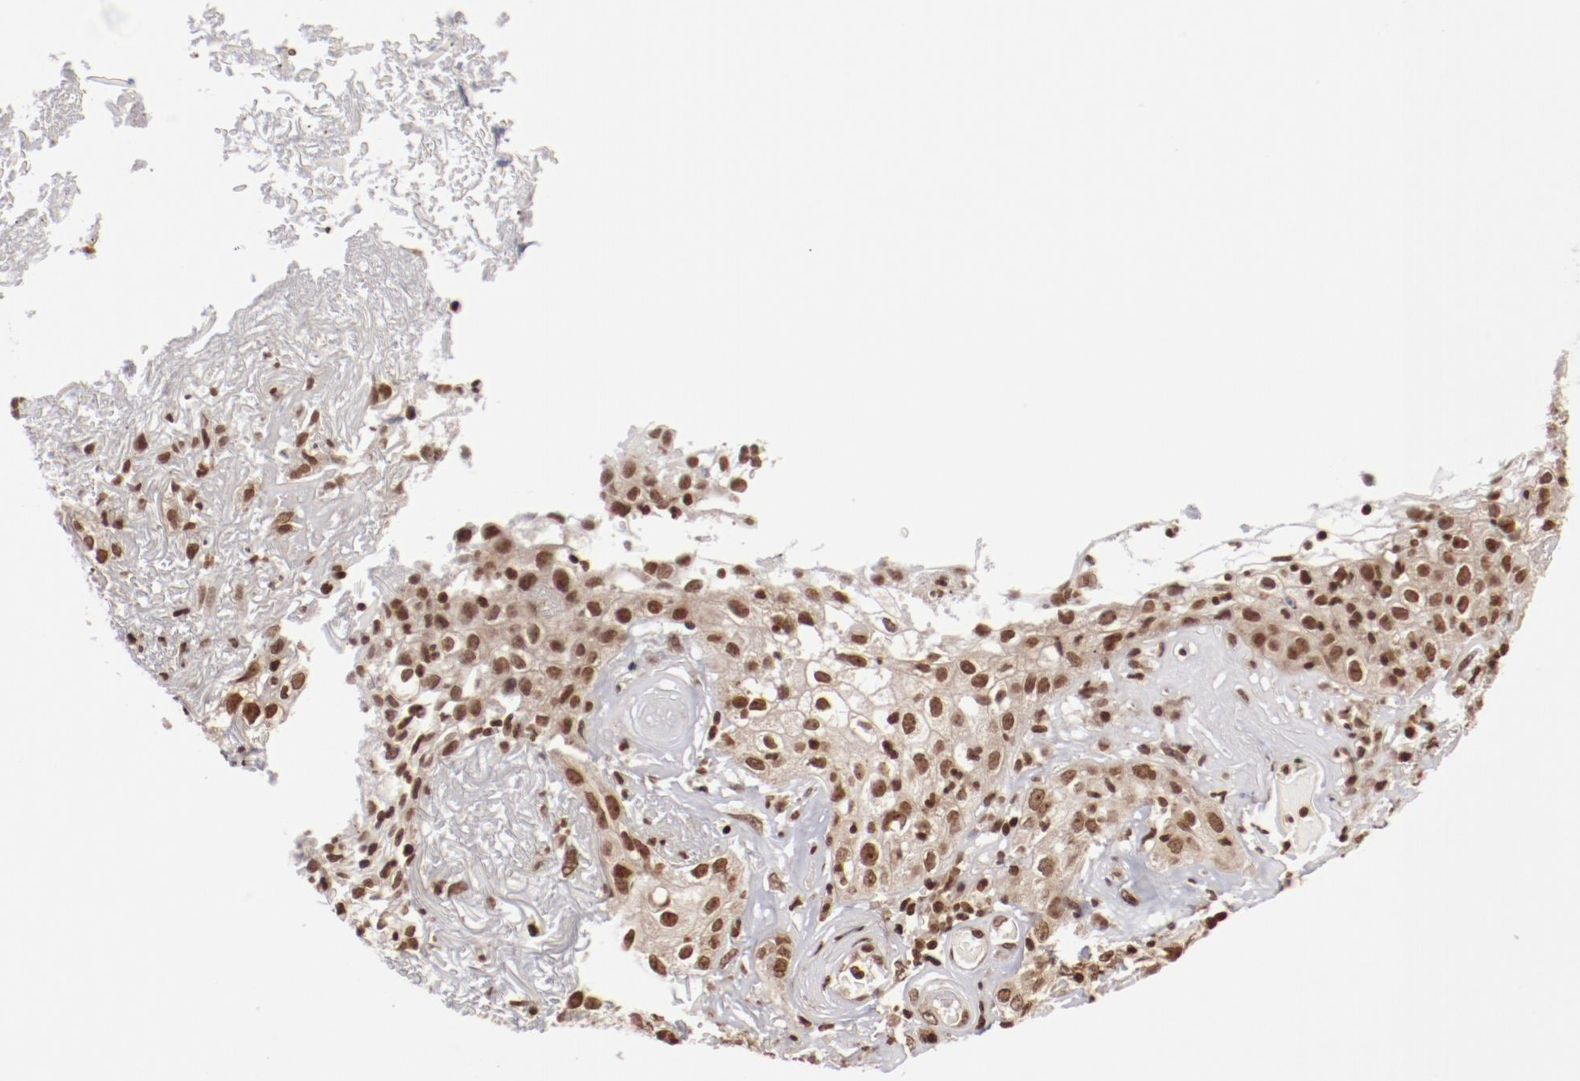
{"staining": {"intensity": "moderate", "quantity": ">75%", "location": "nuclear"}, "tissue": "skin cancer", "cell_type": "Tumor cells", "image_type": "cancer", "snomed": [{"axis": "morphology", "description": "Squamous cell carcinoma, NOS"}, {"axis": "topography", "description": "Skin"}], "caption": "This is an image of IHC staining of skin cancer (squamous cell carcinoma), which shows moderate expression in the nuclear of tumor cells.", "gene": "ABL2", "patient": {"sex": "male", "age": 65}}